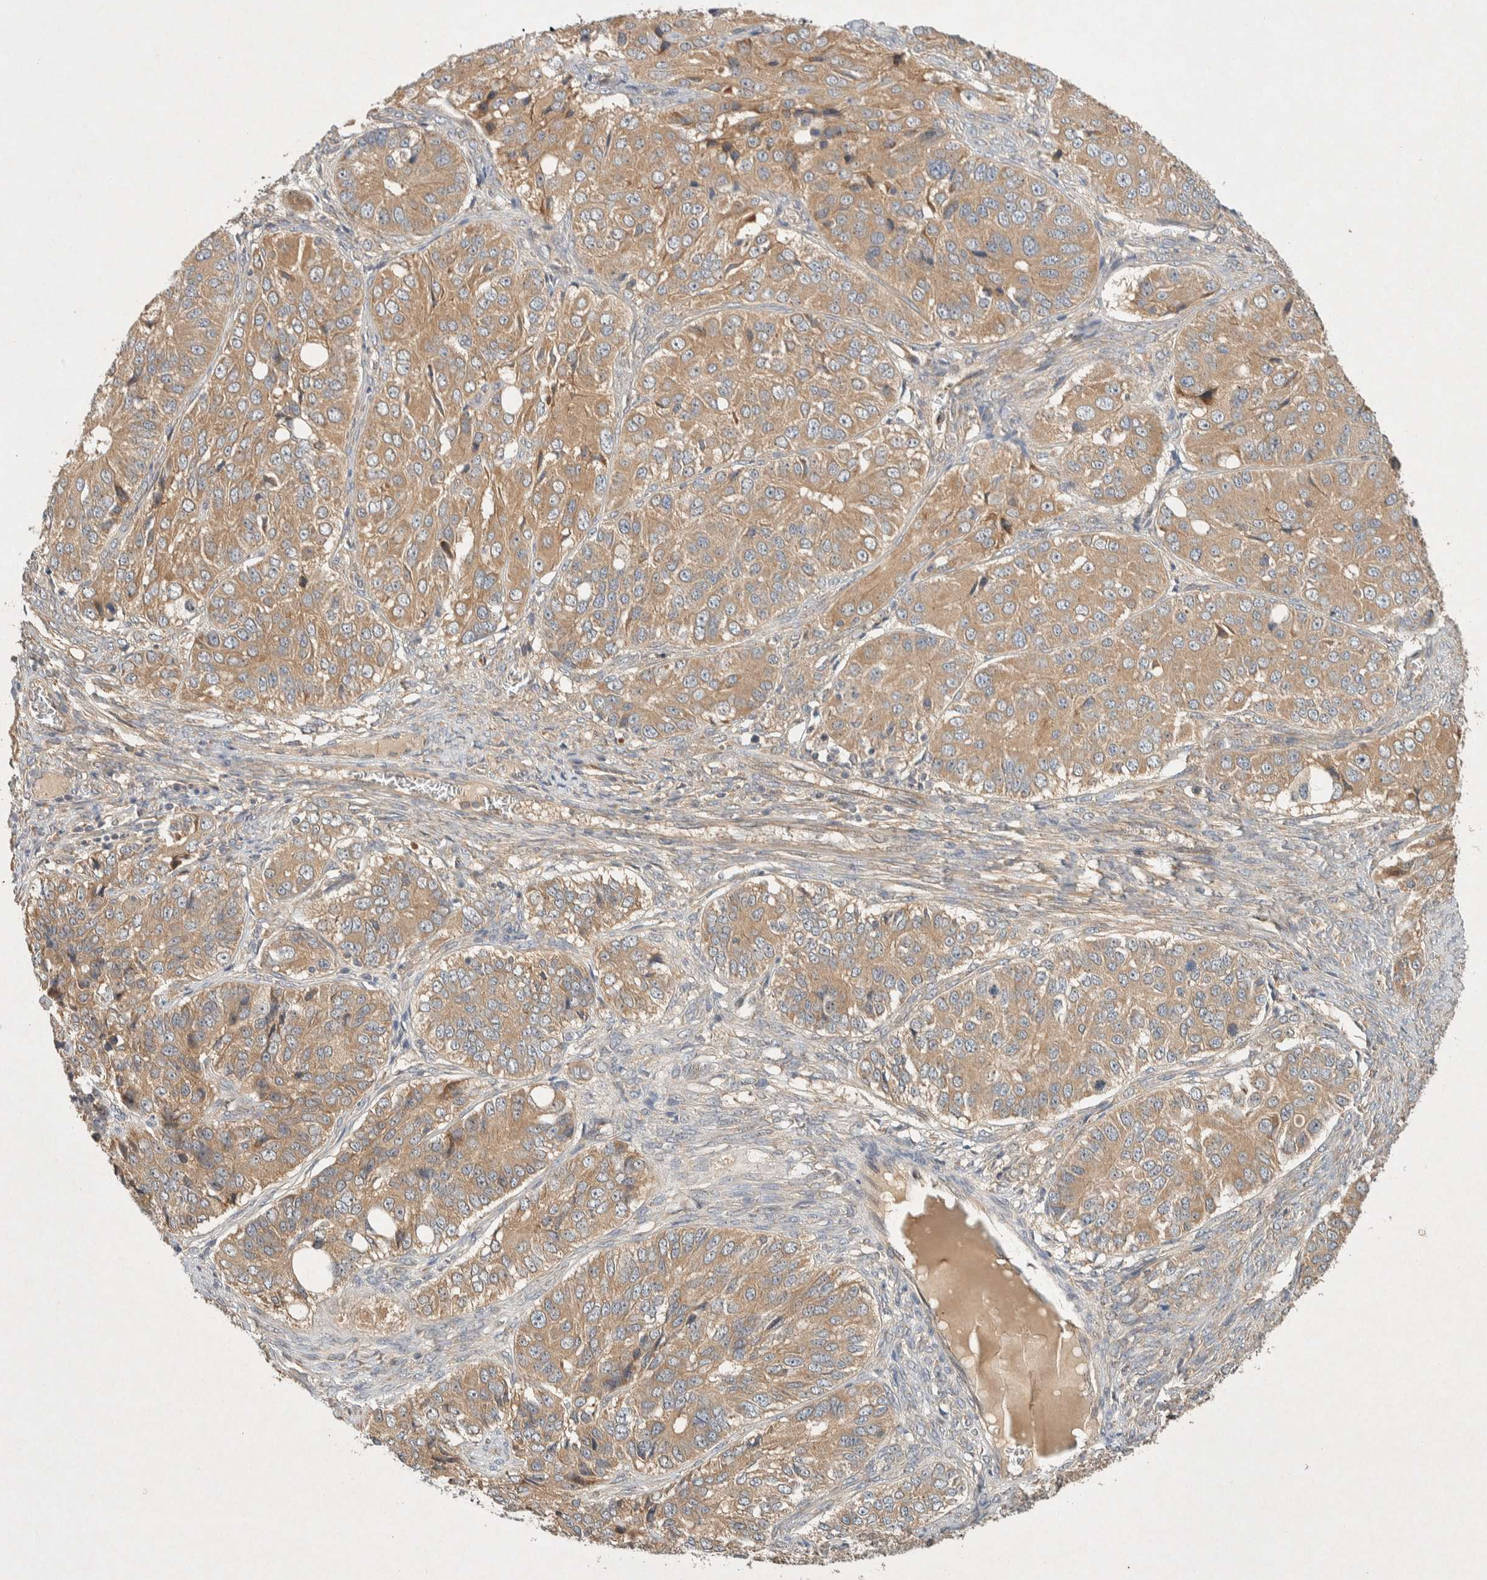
{"staining": {"intensity": "moderate", "quantity": ">75%", "location": "cytoplasmic/membranous"}, "tissue": "ovarian cancer", "cell_type": "Tumor cells", "image_type": "cancer", "snomed": [{"axis": "morphology", "description": "Carcinoma, endometroid"}, {"axis": "topography", "description": "Ovary"}], "caption": "DAB (3,3'-diaminobenzidine) immunohistochemical staining of human ovarian endometroid carcinoma displays moderate cytoplasmic/membranous protein expression in about >75% of tumor cells.", "gene": "PXK", "patient": {"sex": "female", "age": 51}}